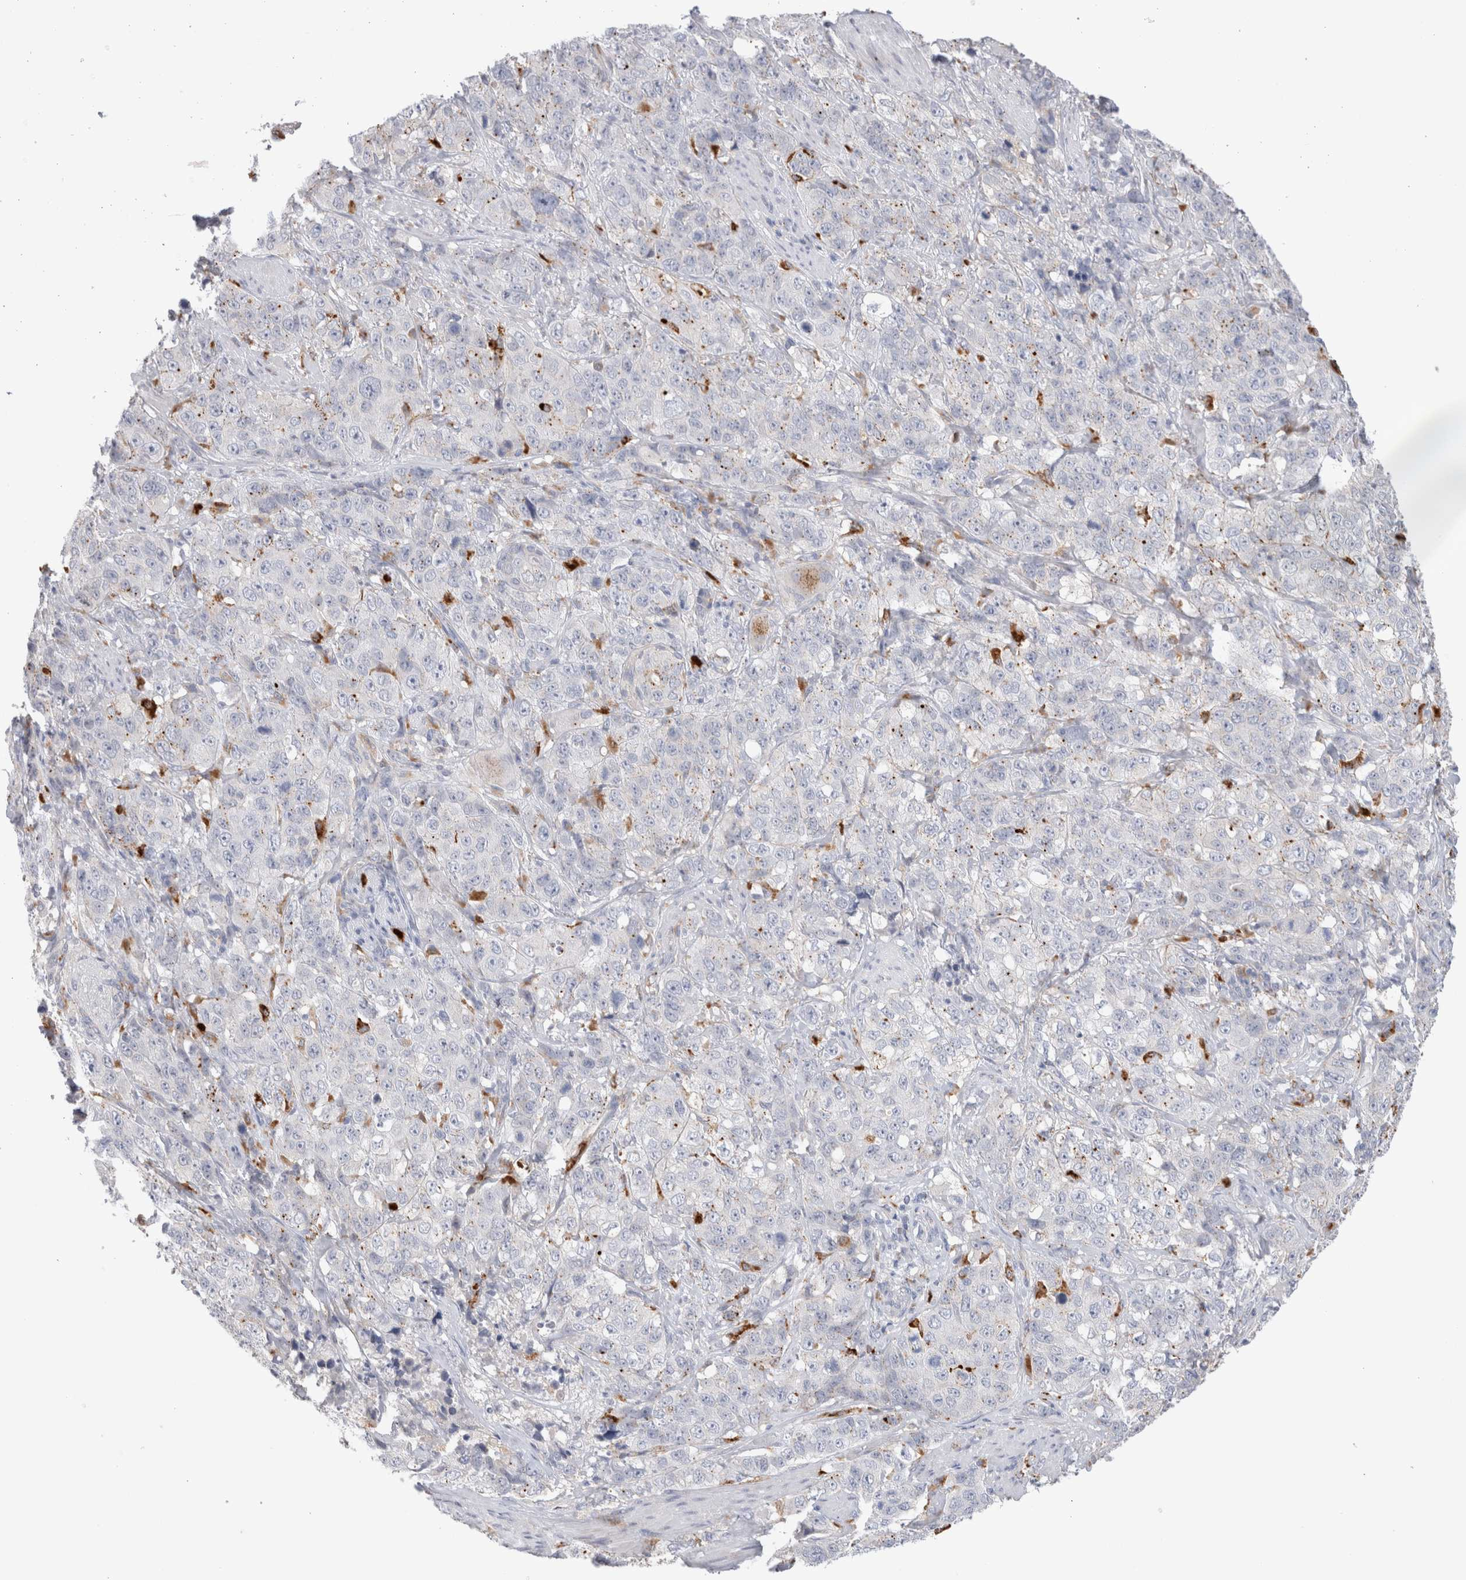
{"staining": {"intensity": "weak", "quantity": "<25%", "location": "cytoplasmic/membranous"}, "tissue": "stomach cancer", "cell_type": "Tumor cells", "image_type": "cancer", "snomed": [{"axis": "morphology", "description": "Adenocarcinoma, NOS"}, {"axis": "topography", "description": "Stomach"}], "caption": "Tumor cells show no significant staining in adenocarcinoma (stomach).", "gene": "HPGDS", "patient": {"sex": "male", "age": 48}}